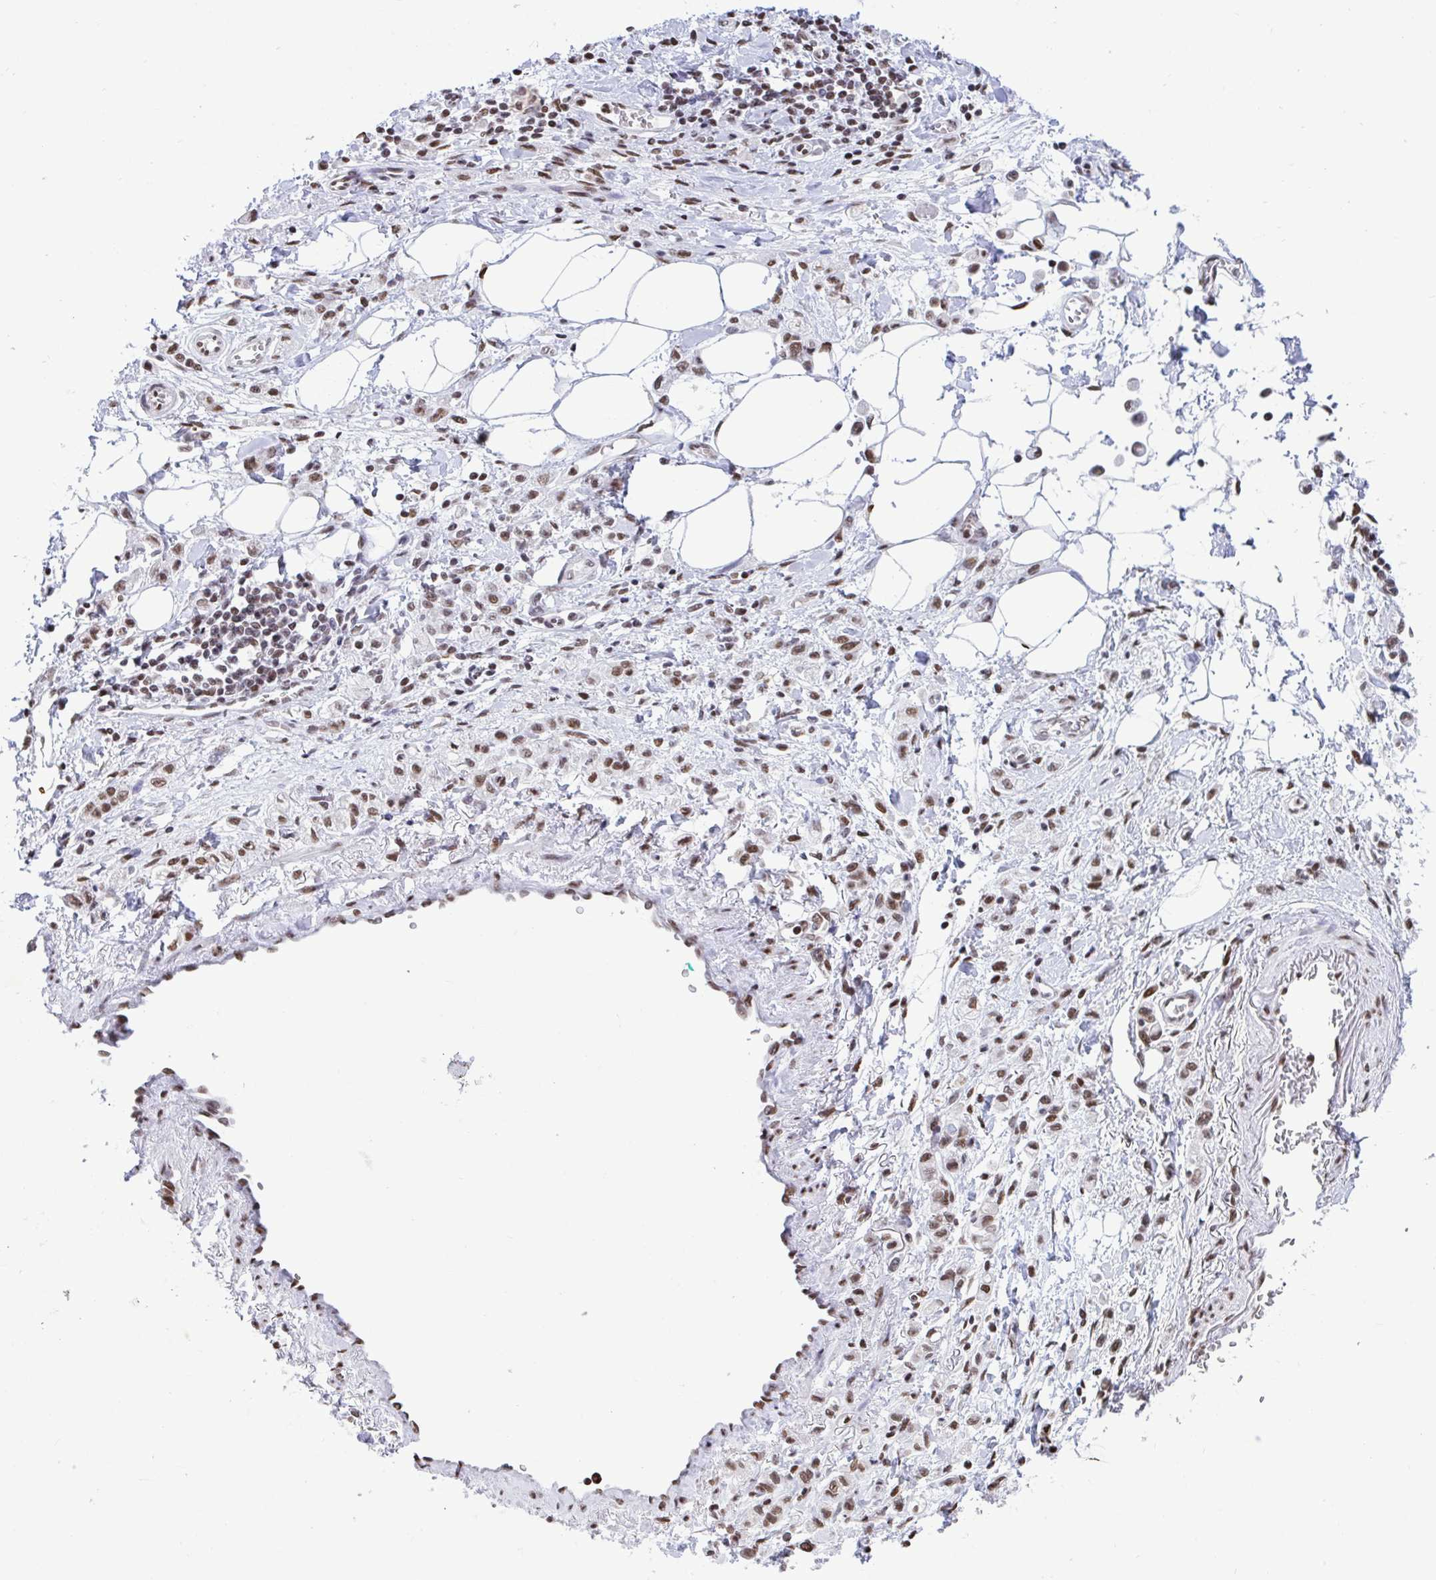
{"staining": {"intensity": "moderate", "quantity": ">75%", "location": "nuclear"}, "tissue": "stomach cancer", "cell_type": "Tumor cells", "image_type": "cancer", "snomed": [{"axis": "morphology", "description": "Adenocarcinoma, NOS"}, {"axis": "topography", "description": "Stomach"}], "caption": "Stomach adenocarcinoma stained with IHC exhibits moderate nuclear expression in approximately >75% of tumor cells. The protein of interest is shown in brown color, while the nuclei are stained blue.", "gene": "HNRNPDL", "patient": {"sex": "male", "age": 77}}